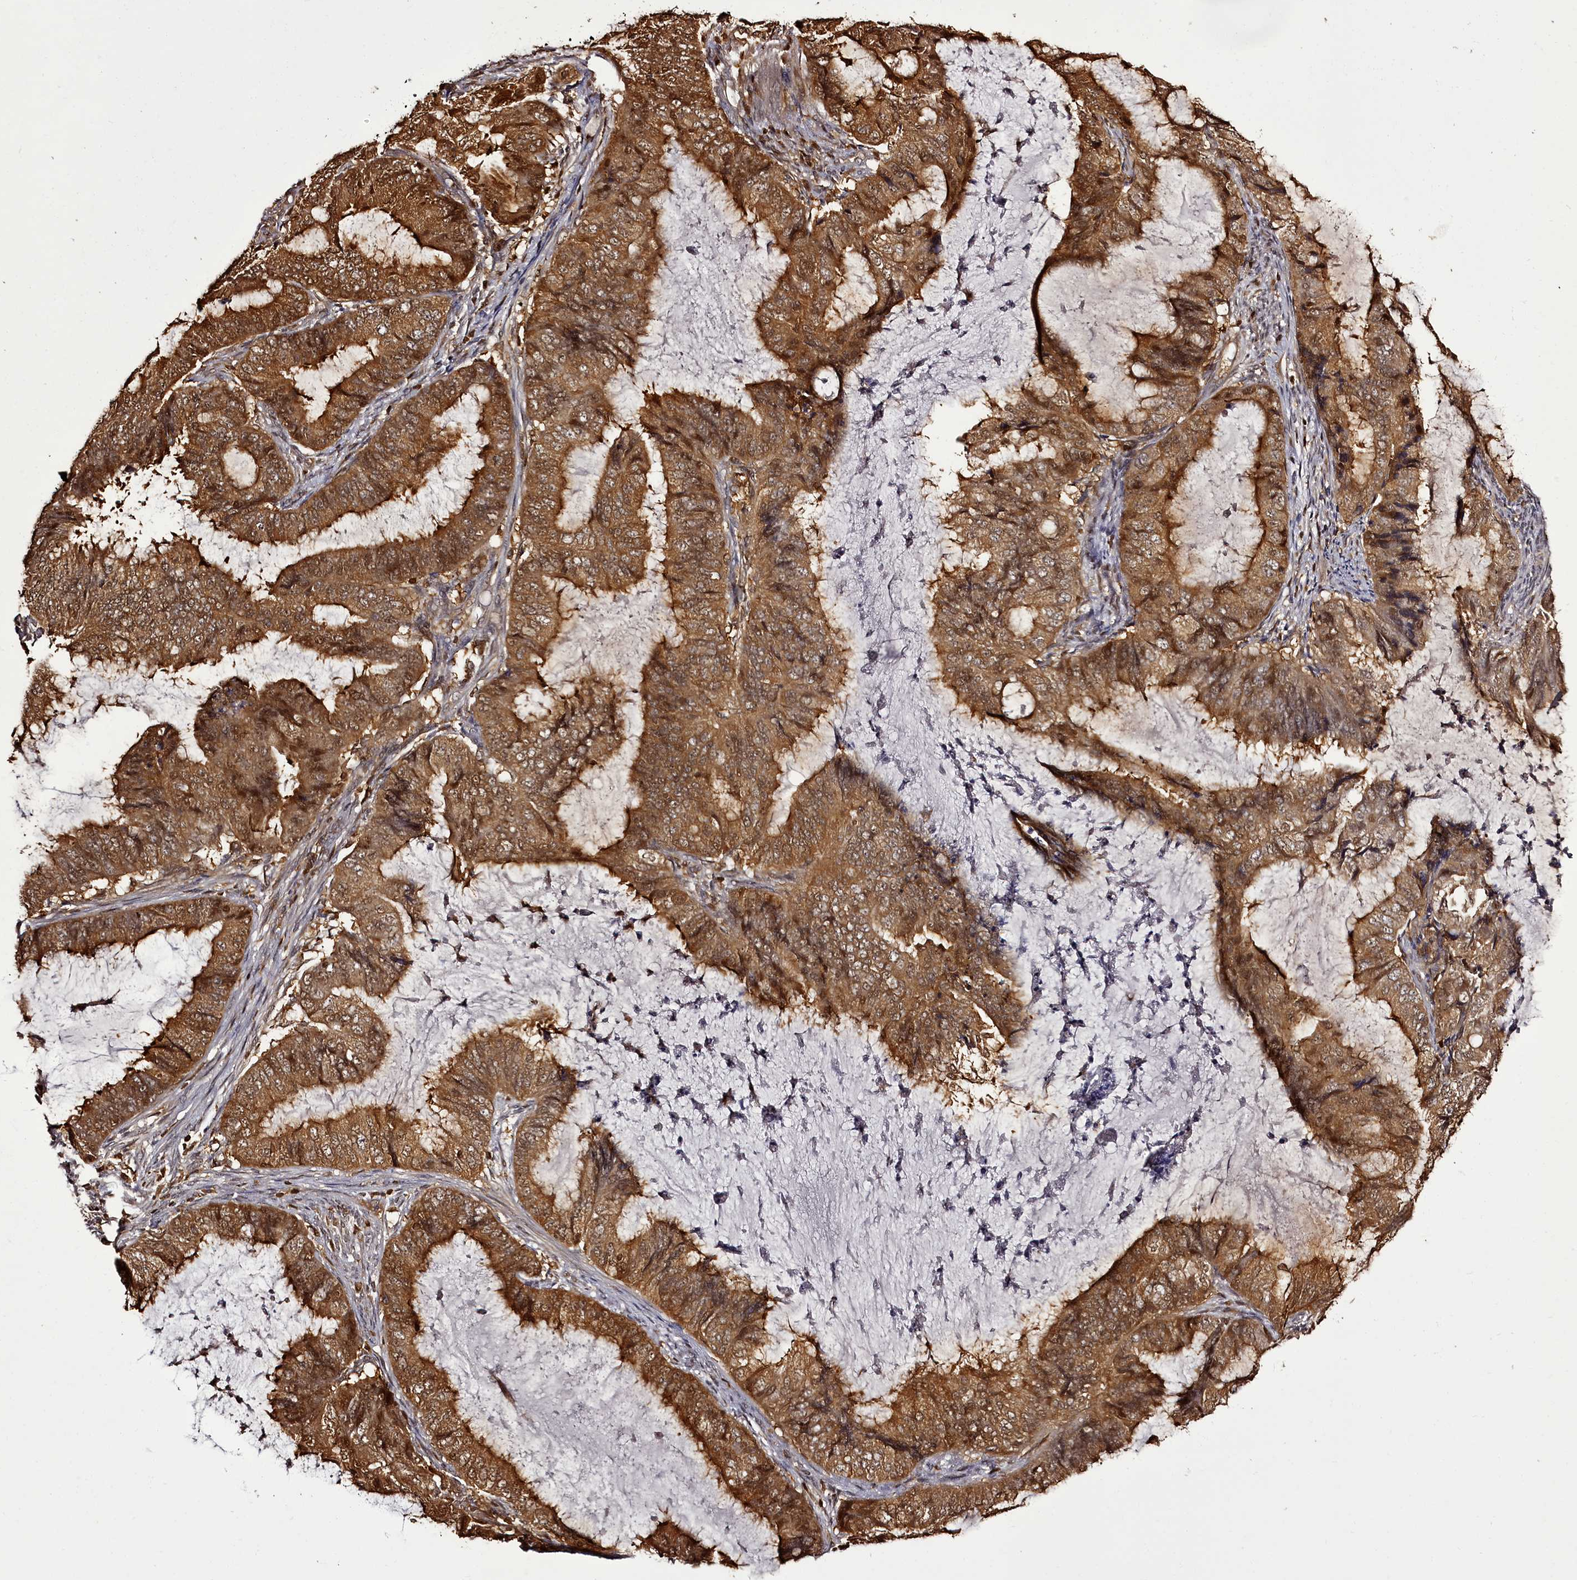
{"staining": {"intensity": "moderate", "quantity": ">75%", "location": "cytoplasmic/membranous,nuclear"}, "tissue": "endometrial cancer", "cell_type": "Tumor cells", "image_type": "cancer", "snomed": [{"axis": "morphology", "description": "Adenocarcinoma, NOS"}, {"axis": "topography", "description": "Endometrium"}], "caption": "This is a histology image of immunohistochemistry staining of endometrial cancer (adenocarcinoma), which shows moderate positivity in the cytoplasmic/membranous and nuclear of tumor cells.", "gene": "NPRL2", "patient": {"sex": "female", "age": 81}}